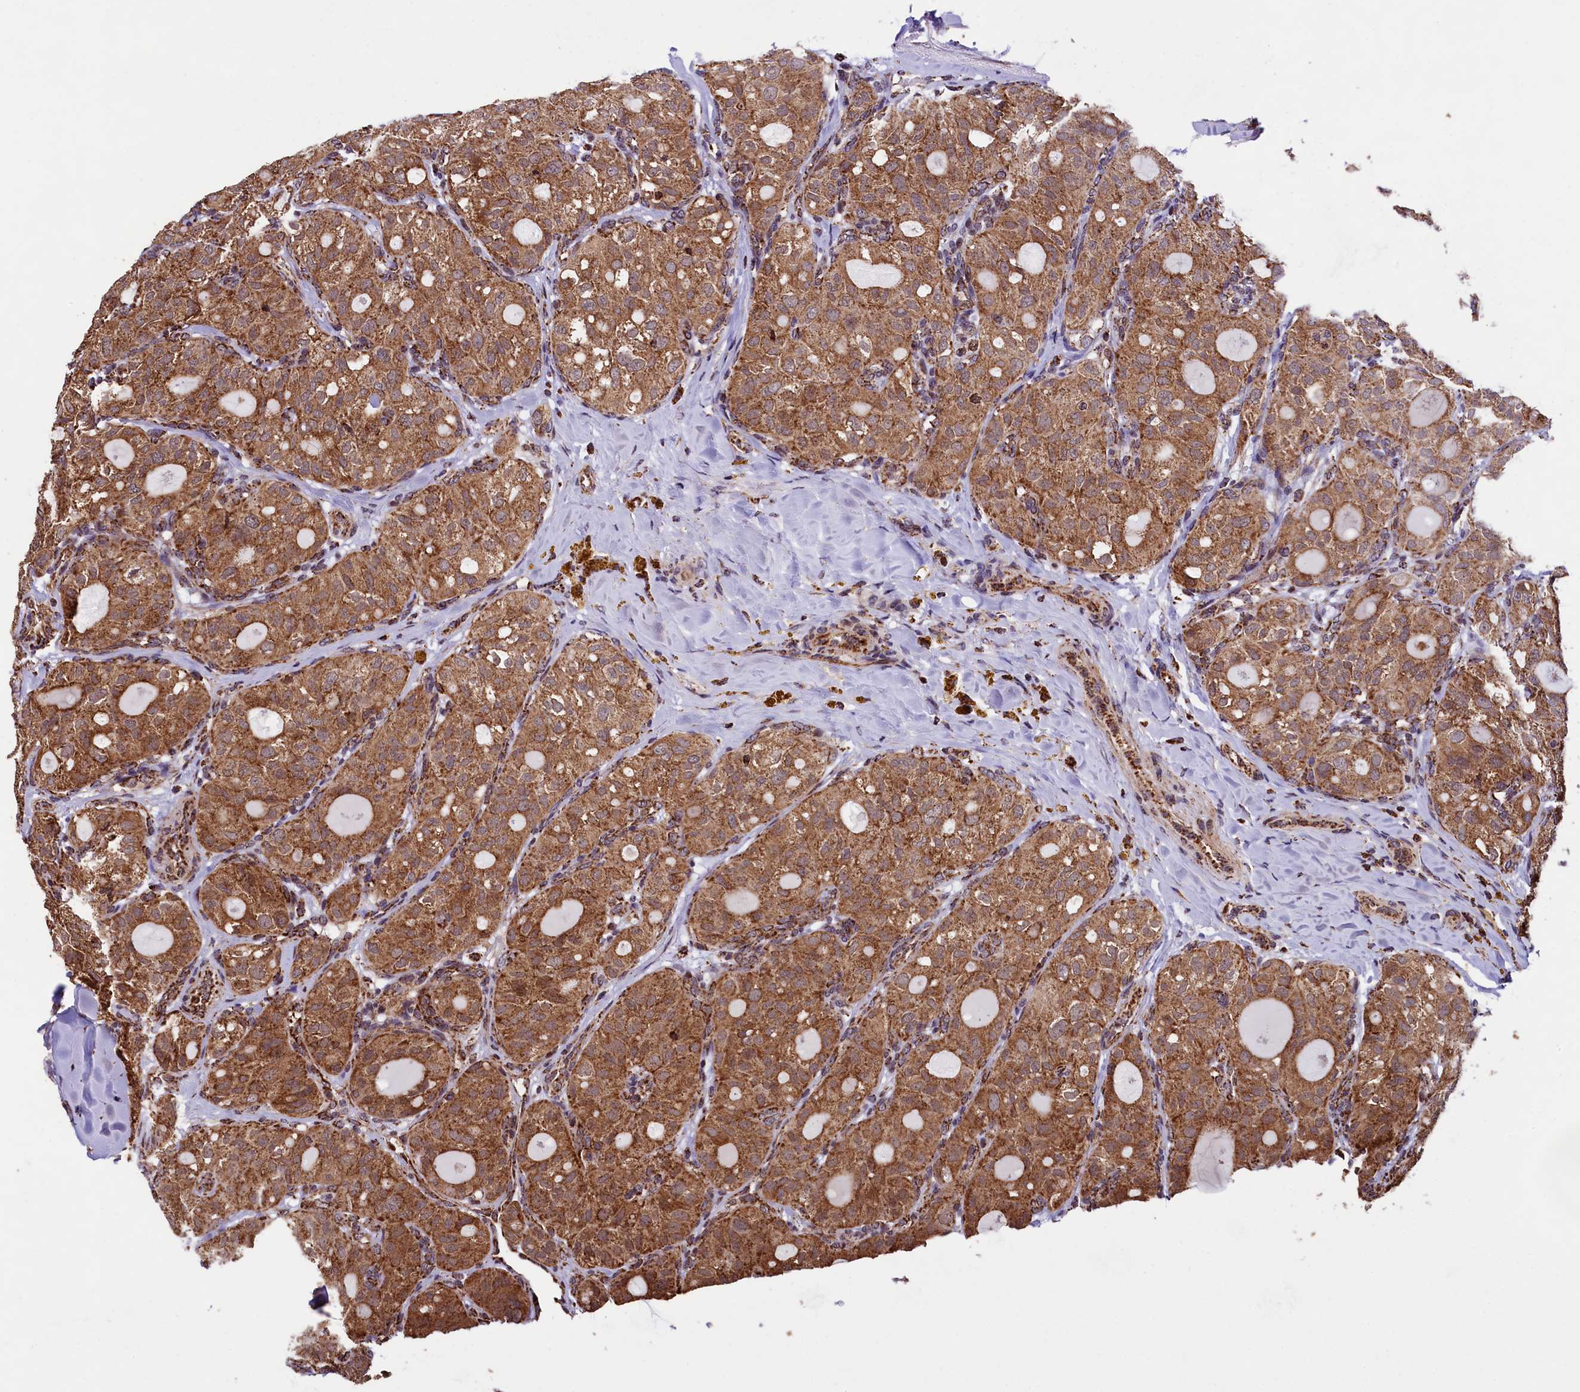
{"staining": {"intensity": "moderate", "quantity": ">75%", "location": "cytoplasmic/membranous"}, "tissue": "thyroid cancer", "cell_type": "Tumor cells", "image_type": "cancer", "snomed": [{"axis": "morphology", "description": "Follicular adenoma carcinoma, NOS"}, {"axis": "topography", "description": "Thyroid gland"}], "caption": "Thyroid cancer (follicular adenoma carcinoma) tissue reveals moderate cytoplasmic/membranous staining in approximately >75% of tumor cells, visualized by immunohistochemistry.", "gene": "KLC2", "patient": {"sex": "male", "age": 75}}